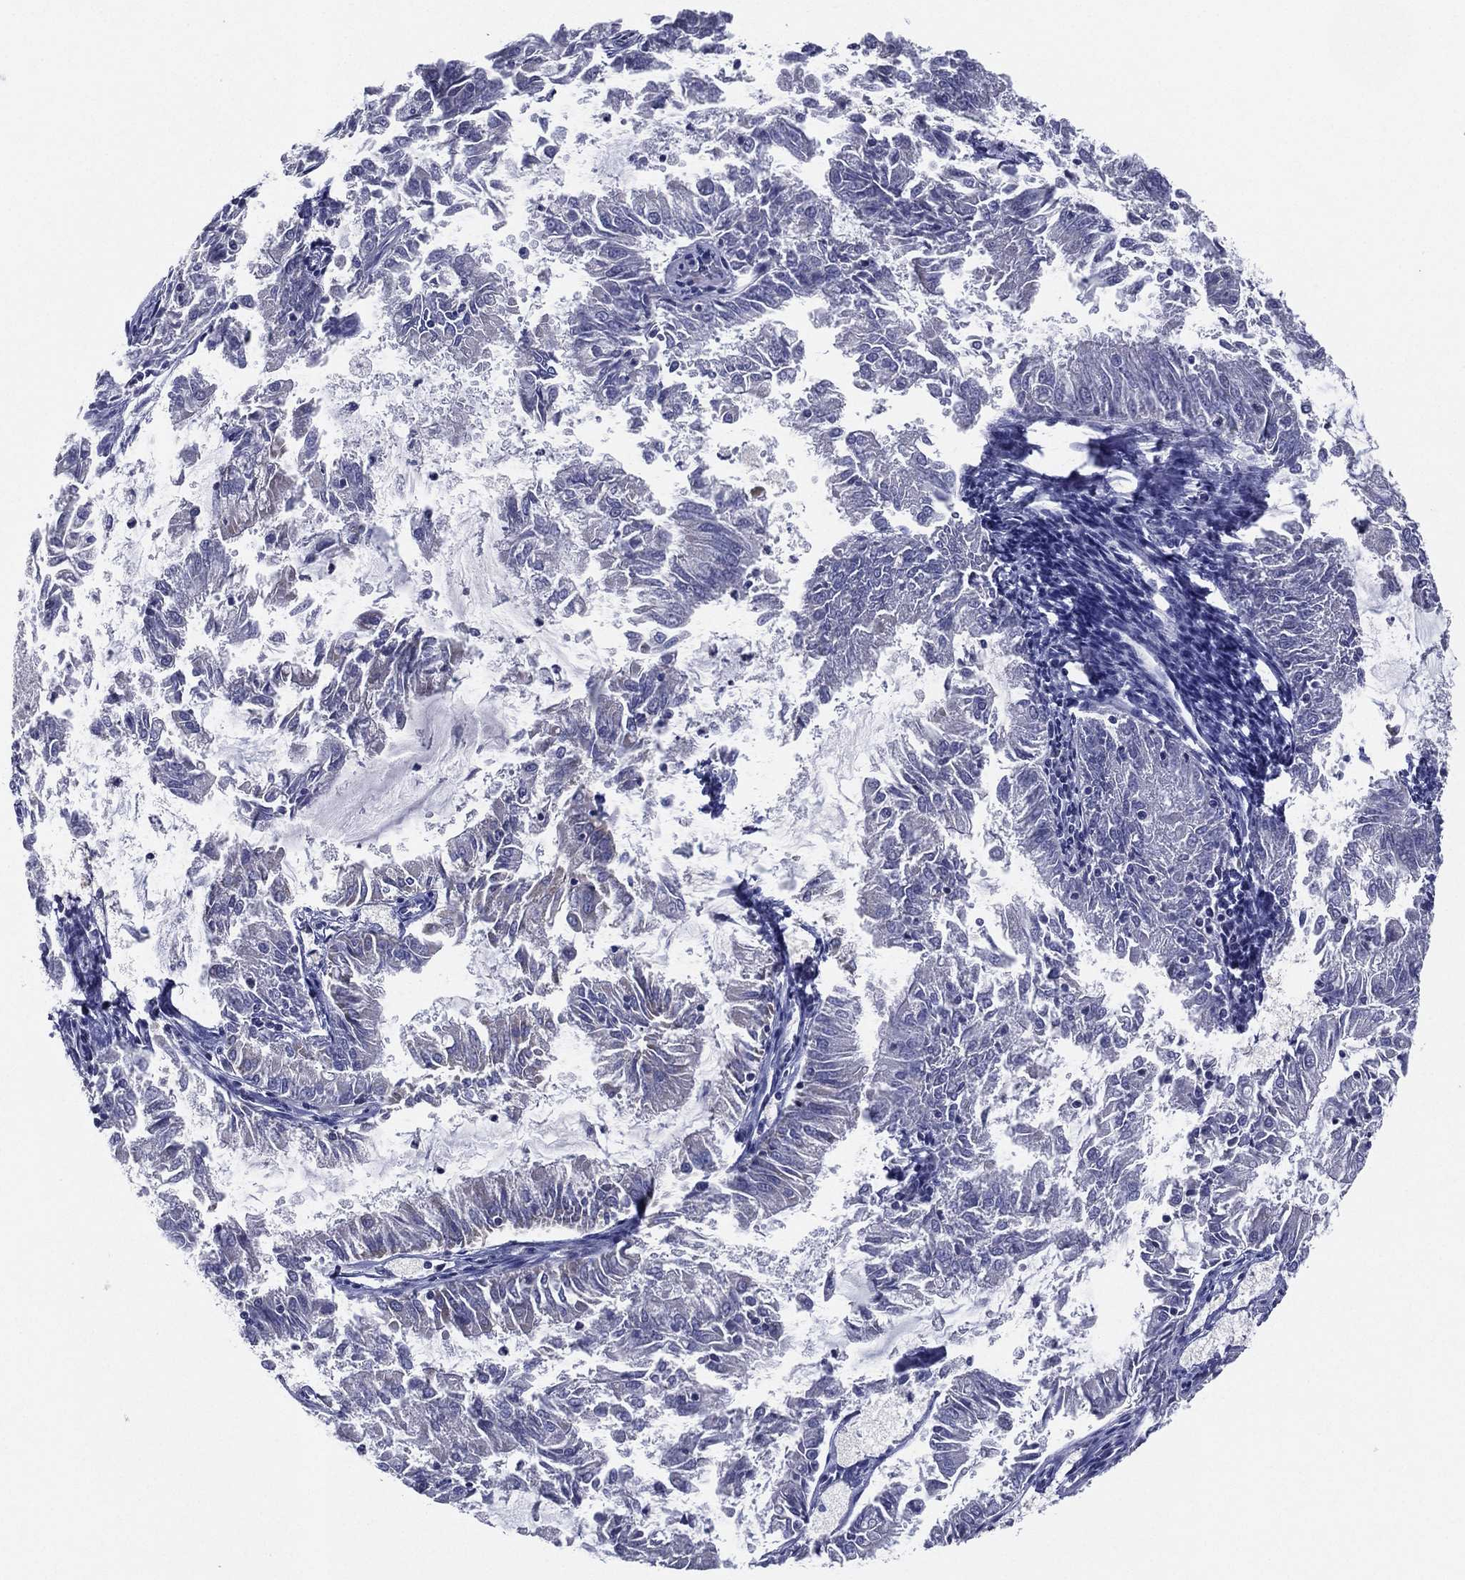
{"staining": {"intensity": "negative", "quantity": "none", "location": "none"}, "tissue": "endometrial cancer", "cell_type": "Tumor cells", "image_type": "cancer", "snomed": [{"axis": "morphology", "description": "Adenocarcinoma, NOS"}, {"axis": "topography", "description": "Endometrium"}], "caption": "There is no significant staining in tumor cells of endometrial cancer.", "gene": "SLC13A4", "patient": {"sex": "female", "age": 57}}